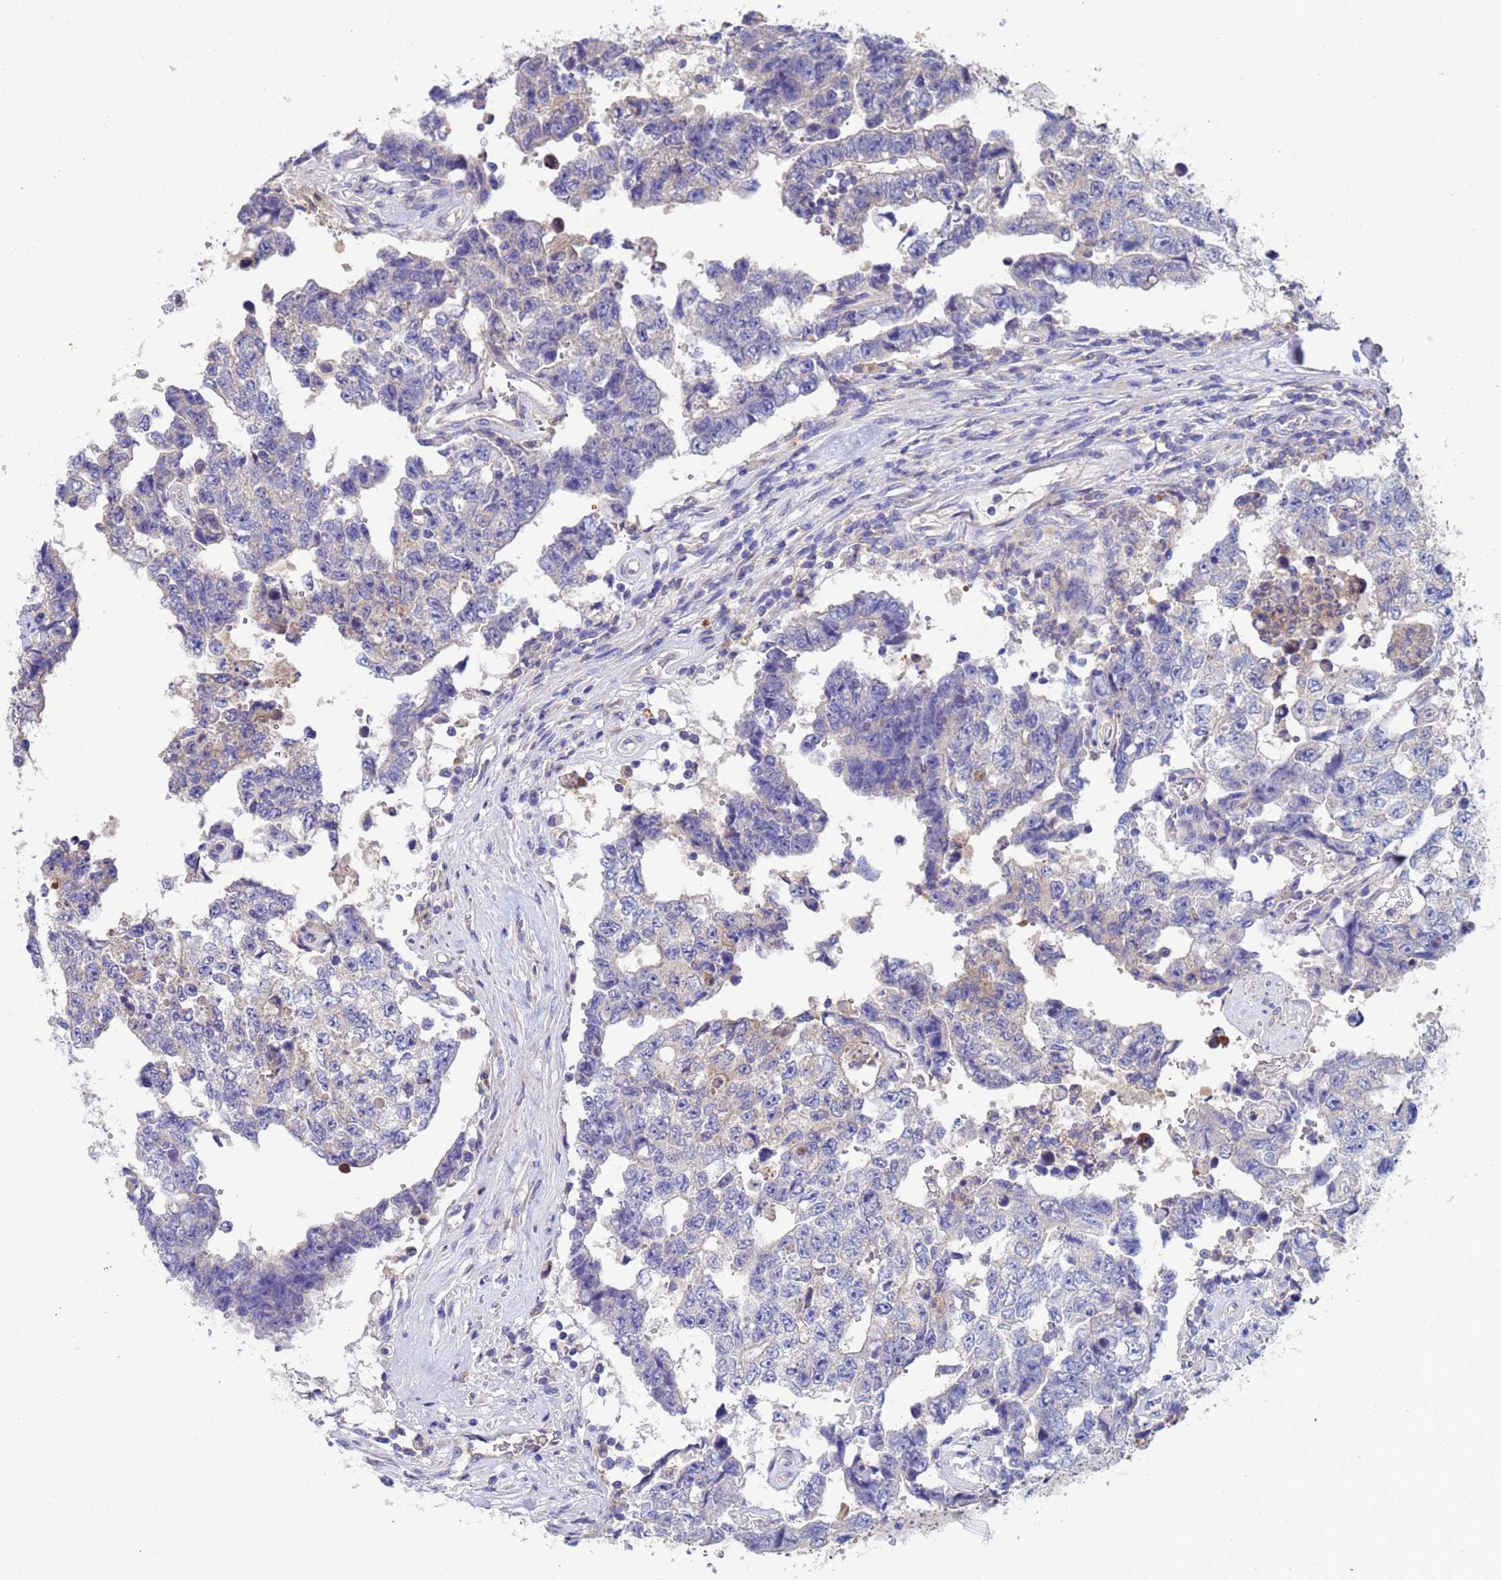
{"staining": {"intensity": "negative", "quantity": "none", "location": "none"}, "tissue": "testis cancer", "cell_type": "Tumor cells", "image_type": "cancer", "snomed": [{"axis": "morphology", "description": "Normal tissue, NOS"}, {"axis": "morphology", "description": "Carcinoma, Embryonal, NOS"}, {"axis": "topography", "description": "Testis"}, {"axis": "topography", "description": "Epididymis"}], "caption": "Protein analysis of testis embryonal carcinoma displays no significant positivity in tumor cells.", "gene": "TTLL11", "patient": {"sex": "male", "age": 25}}